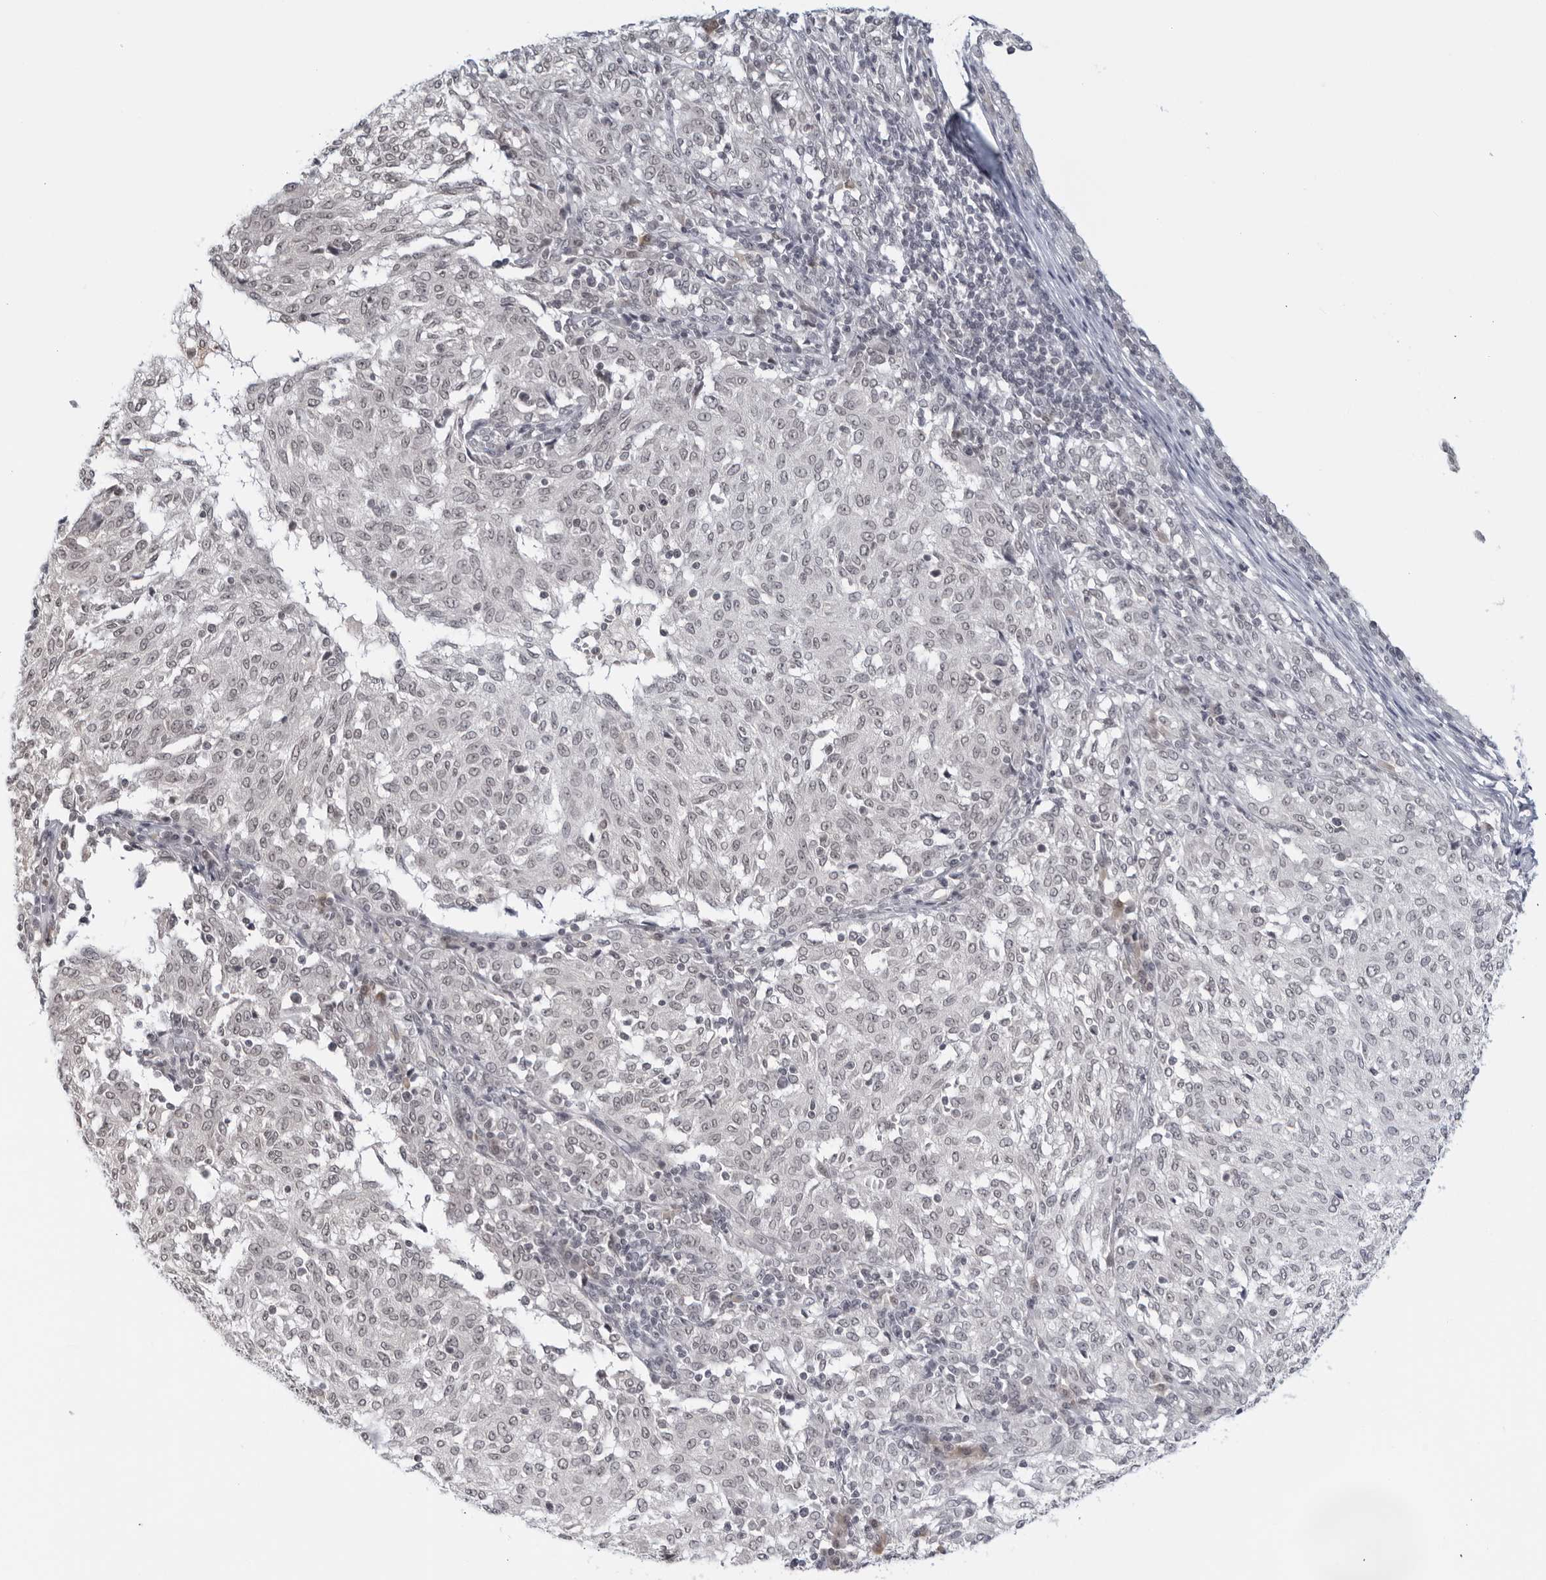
{"staining": {"intensity": "negative", "quantity": "none", "location": "none"}, "tissue": "melanoma", "cell_type": "Tumor cells", "image_type": "cancer", "snomed": [{"axis": "morphology", "description": "Malignant melanoma, NOS"}, {"axis": "topography", "description": "Skin"}], "caption": "This photomicrograph is of melanoma stained with immunohistochemistry to label a protein in brown with the nuclei are counter-stained blue. There is no staining in tumor cells. Brightfield microscopy of immunohistochemistry (IHC) stained with DAB (3,3'-diaminobenzidine) (brown) and hematoxylin (blue), captured at high magnification.", "gene": "RAB11FIP3", "patient": {"sex": "female", "age": 72}}